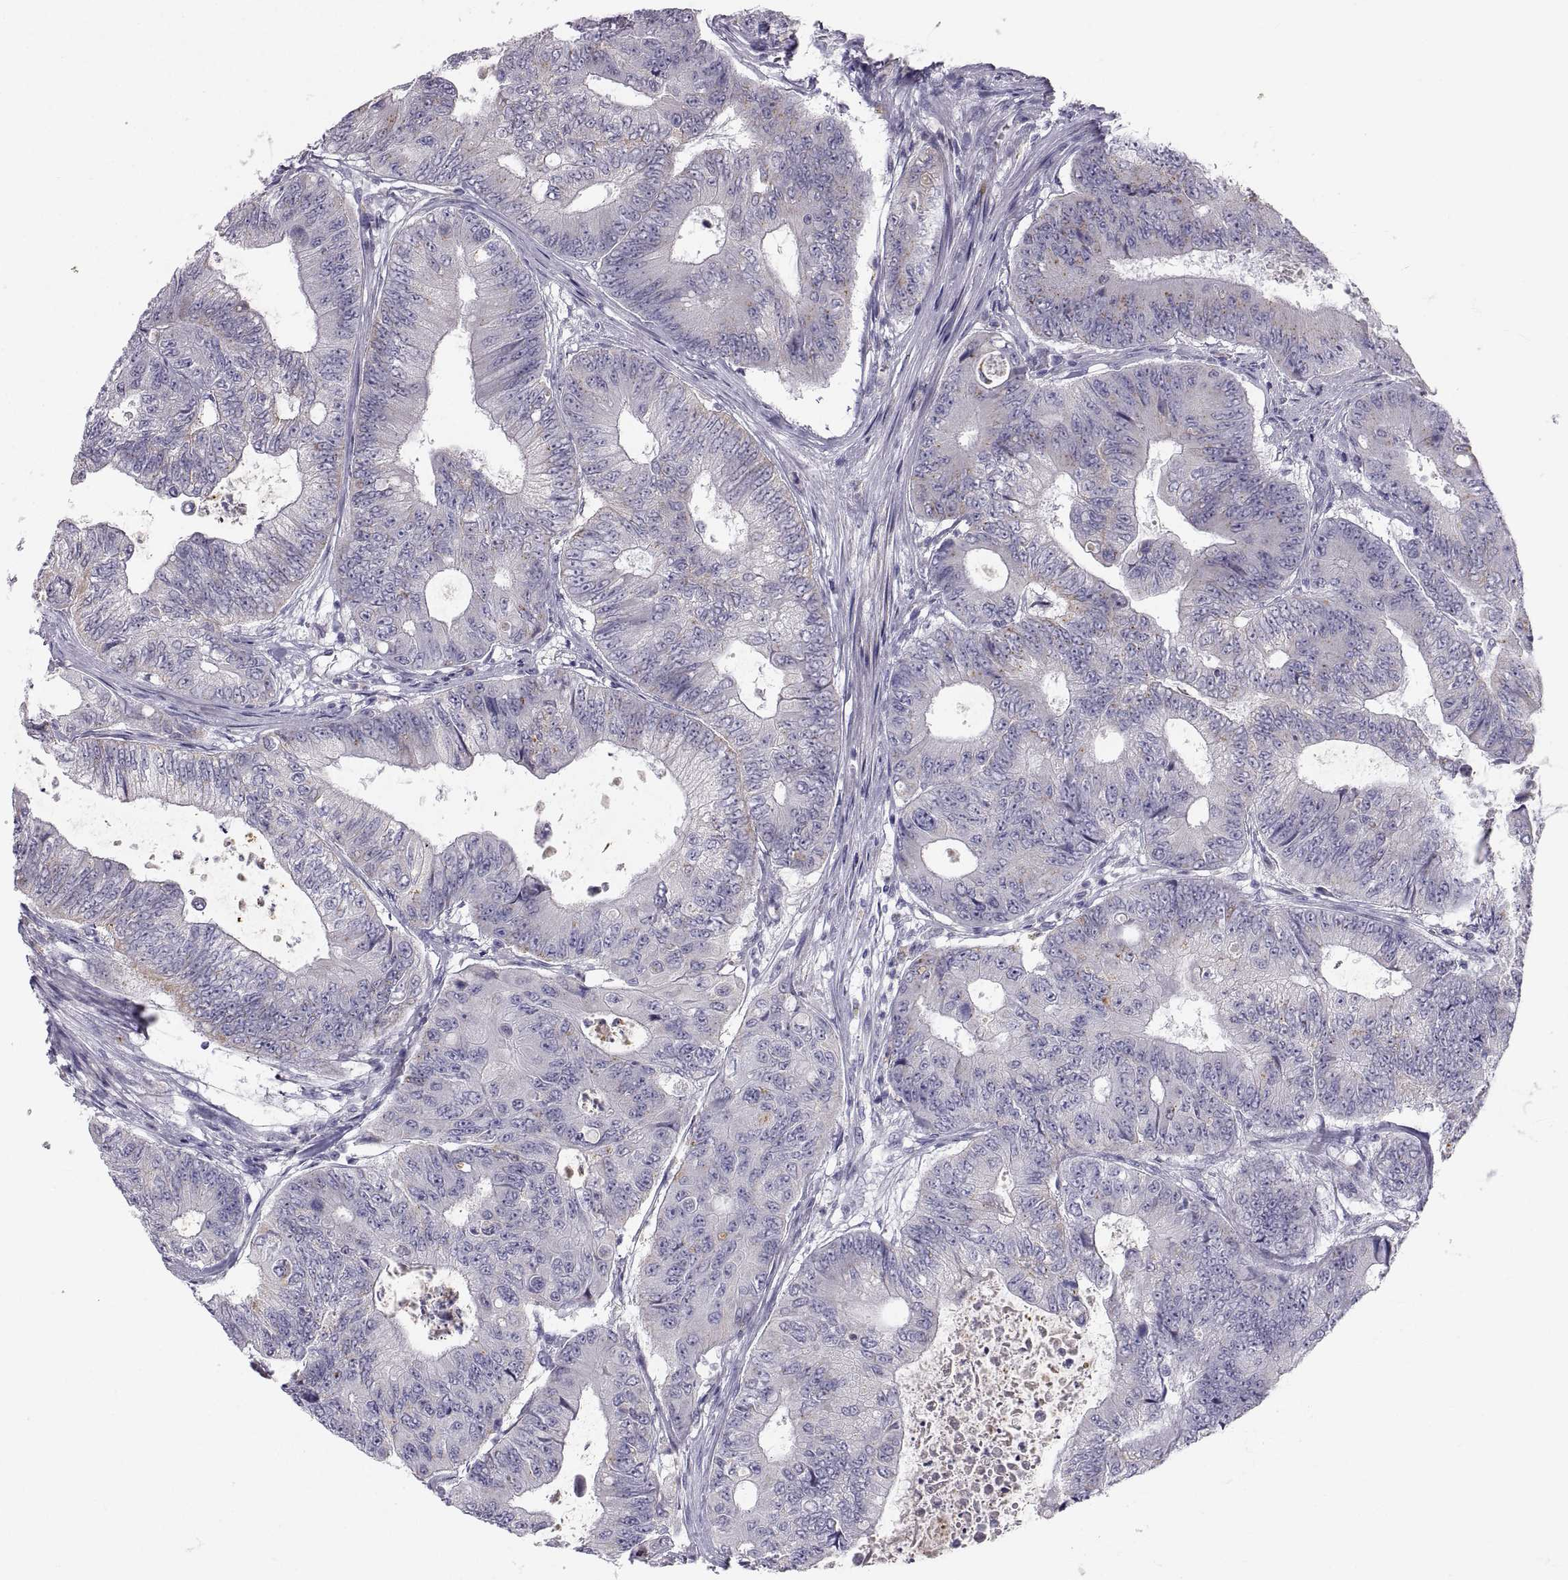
{"staining": {"intensity": "negative", "quantity": "none", "location": "none"}, "tissue": "colorectal cancer", "cell_type": "Tumor cells", "image_type": "cancer", "snomed": [{"axis": "morphology", "description": "Adenocarcinoma, NOS"}, {"axis": "topography", "description": "Colon"}], "caption": "Tumor cells are negative for protein expression in human colorectal cancer (adenocarcinoma). (DAB immunohistochemistry visualized using brightfield microscopy, high magnification).", "gene": "PGM5", "patient": {"sex": "female", "age": 48}}